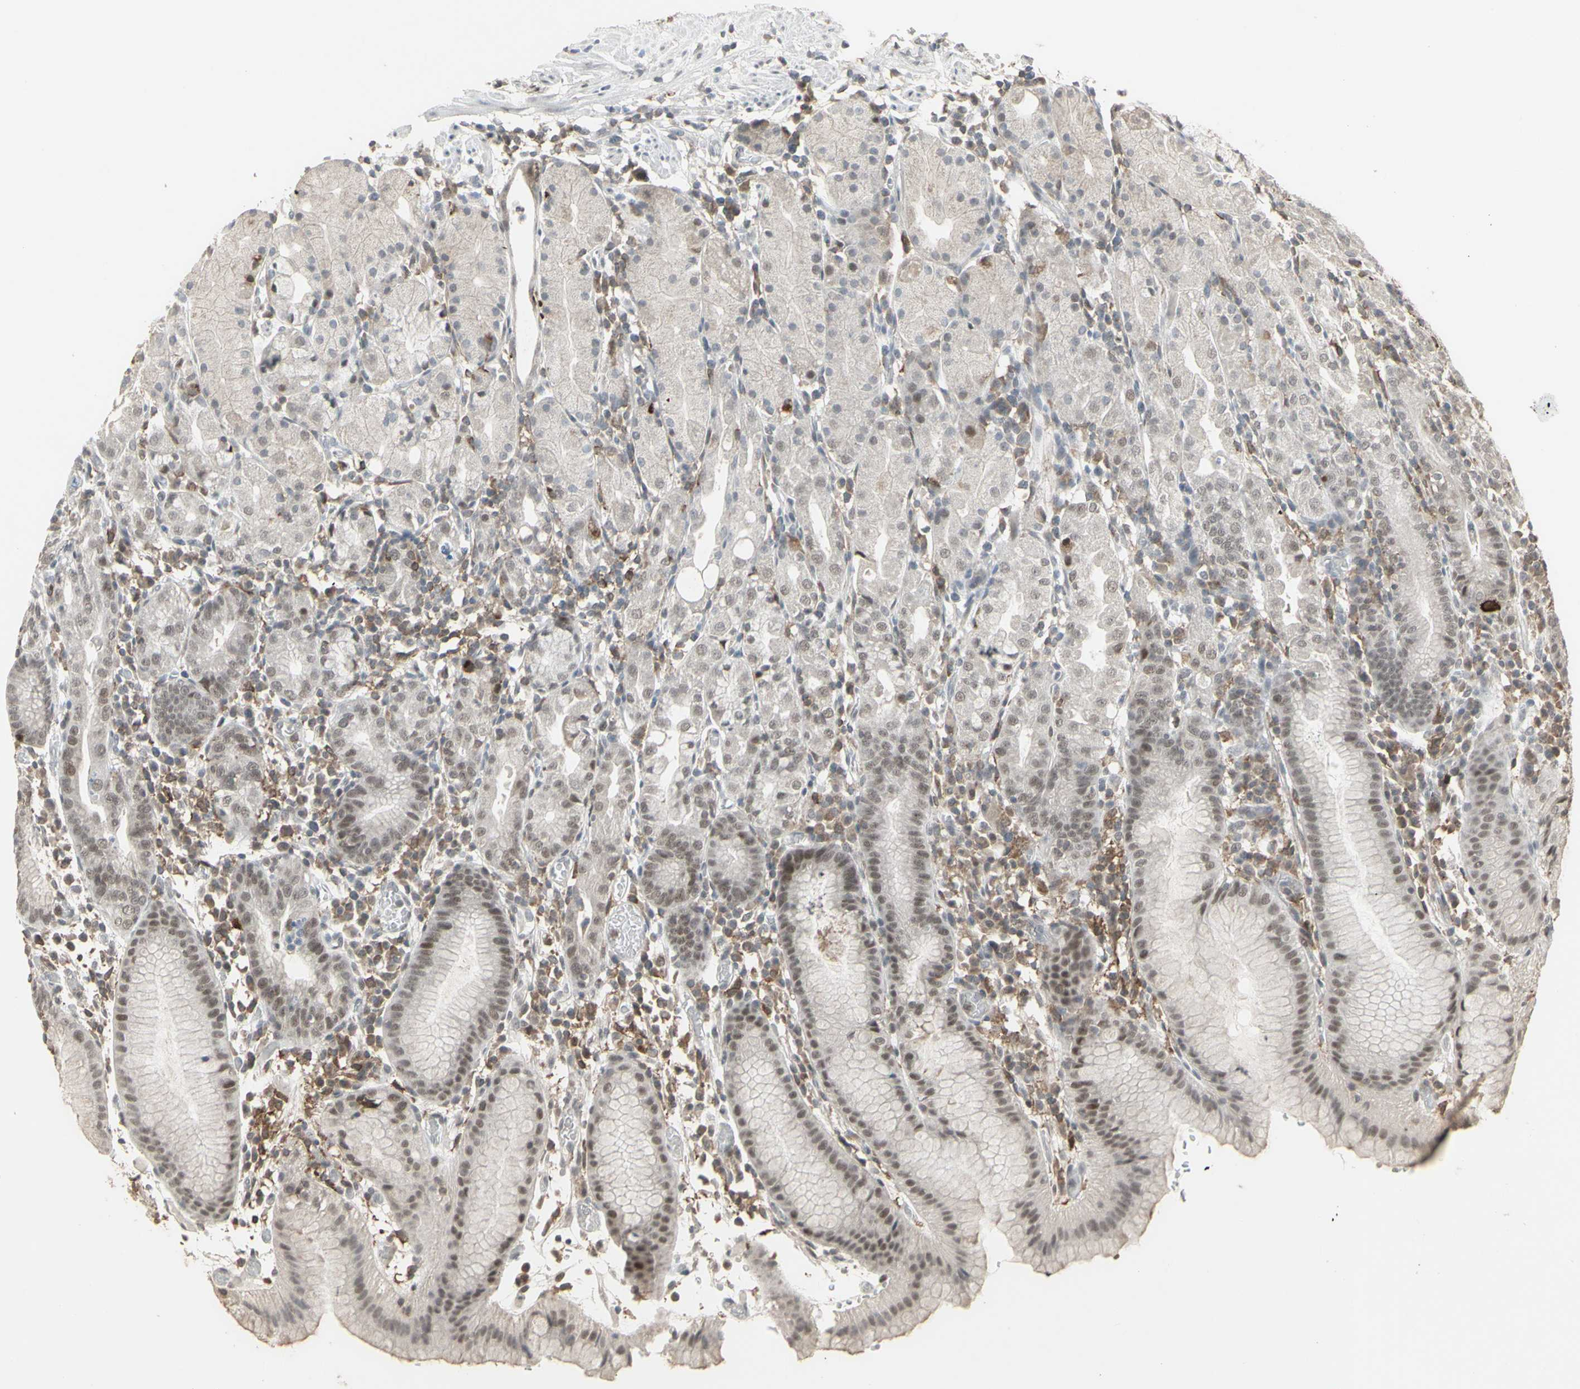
{"staining": {"intensity": "moderate", "quantity": "<25%", "location": "cytoplasmic/membranous,nuclear"}, "tissue": "stomach", "cell_type": "Glandular cells", "image_type": "normal", "snomed": [{"axis": "morphology", "description": "Normal tissue, NOS"}, {"axis": "topography", "description": "Stomach"}, {"axis": "topography", "description": "Stomach, lower"}], "caption": "A high-resolution photomicrograph shows IHC staining of normal stomach, which displays moderate cytoplasmic/membranous,nuclear expression in approximately <25% of glandular cells. The protein of interest is shown in brown color, while the nuclei are stained blue.", "gene": "SAMSN1", "patient": {"sex": "female", "age": 75}}